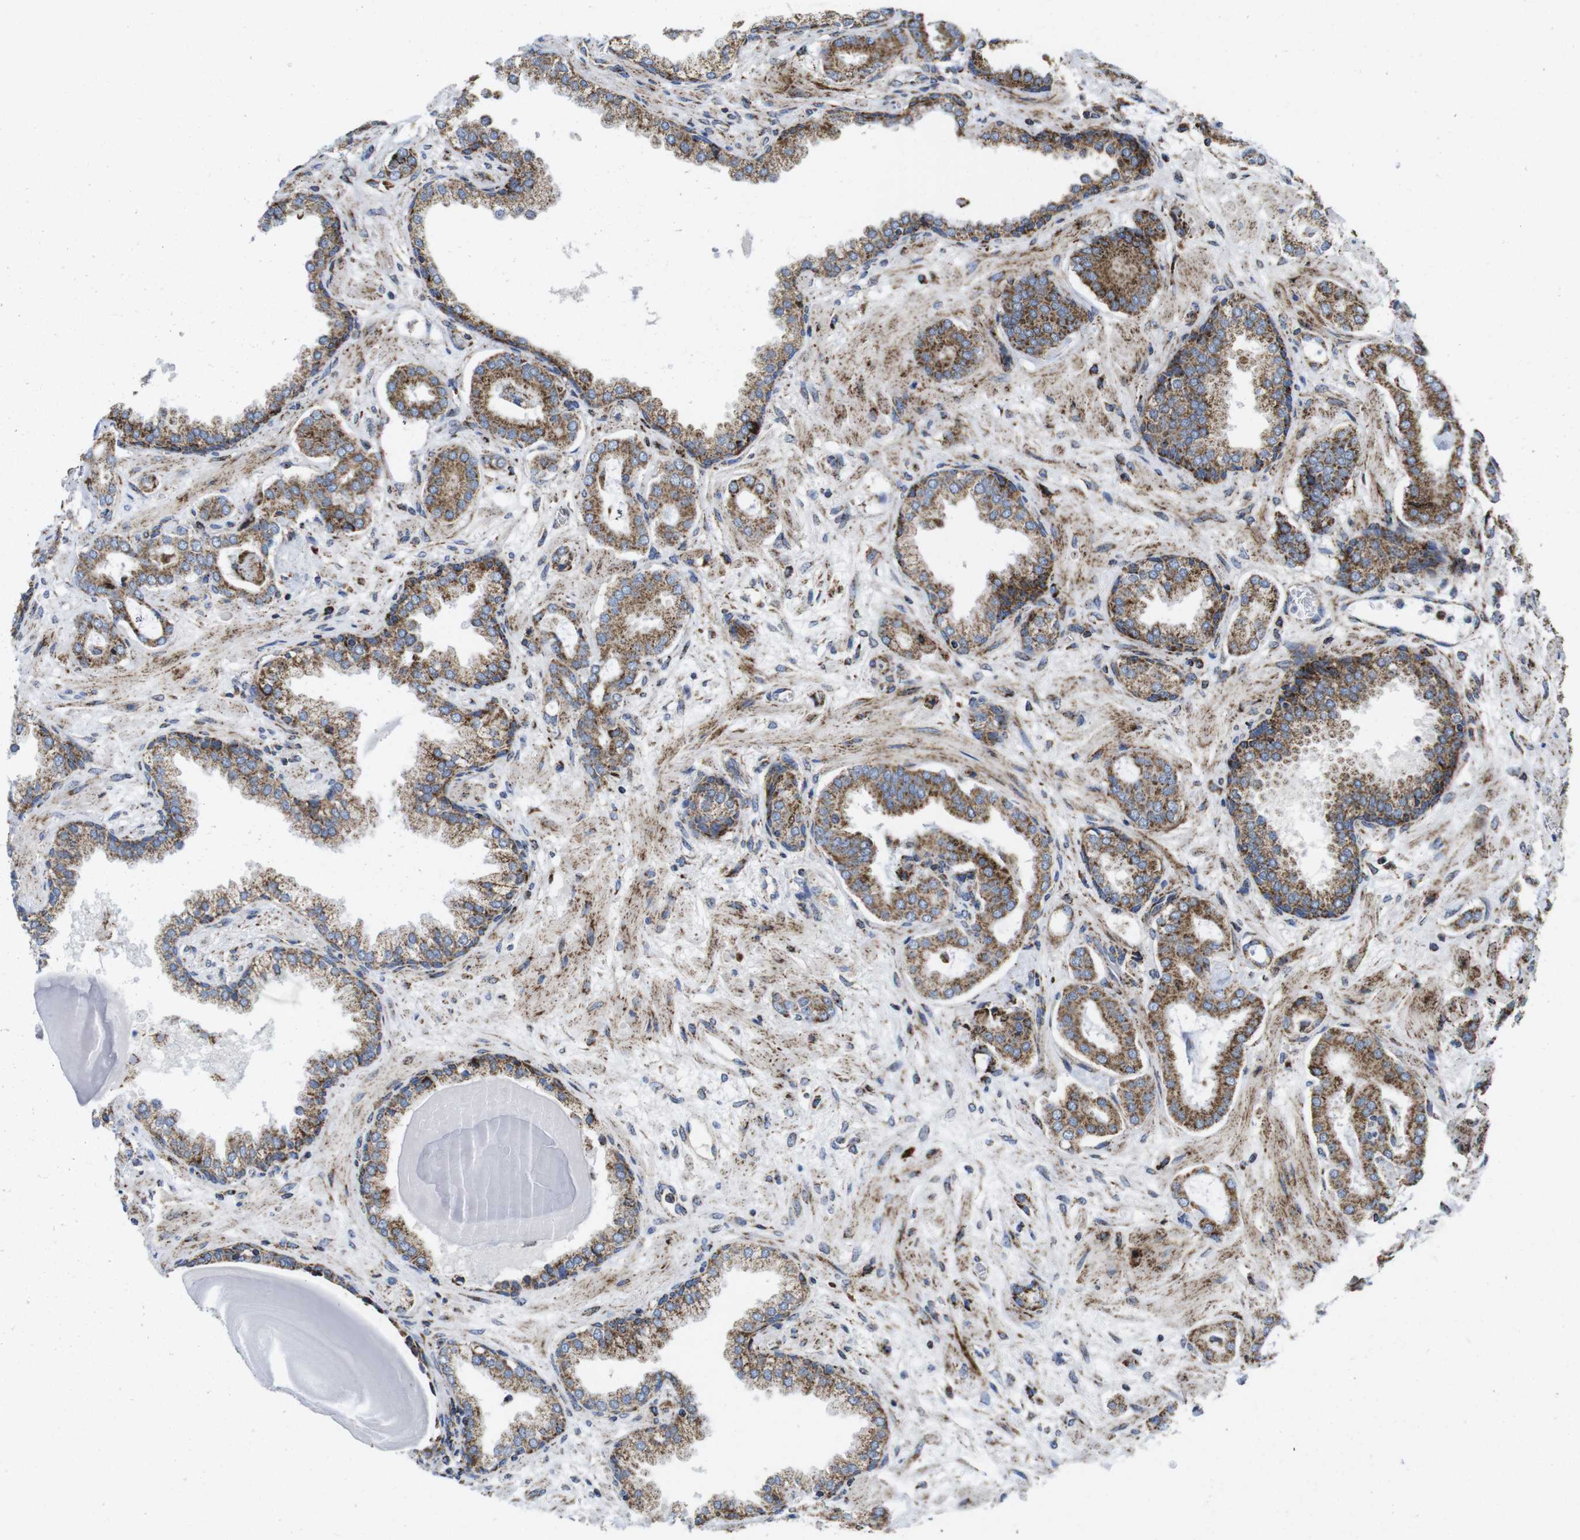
{"staining": {"intensity": "moderate", "quantity": ">75%", "location": "cytoplasmic/membranous"}, "tissue": "prostate cancer", "cell_type": "Tumor cells", "image_type": "cancer", "snomed": [{"axis": "morphology", "description": "Adenocarcinoma, Low grade"}, {"axis": "topography", "description": "Prostate"}], "caption": "Moderate cytoplasmic/membranous protein staining is appreciated in approximately >75% of tumor cells in prostate cancer. (DAB (3,3'-diaminobenzidine) = brown stain, brightfield microscopy at high magnification).", "gene": "TMEM192", "patient": {"sex": "male", "age": 53}}